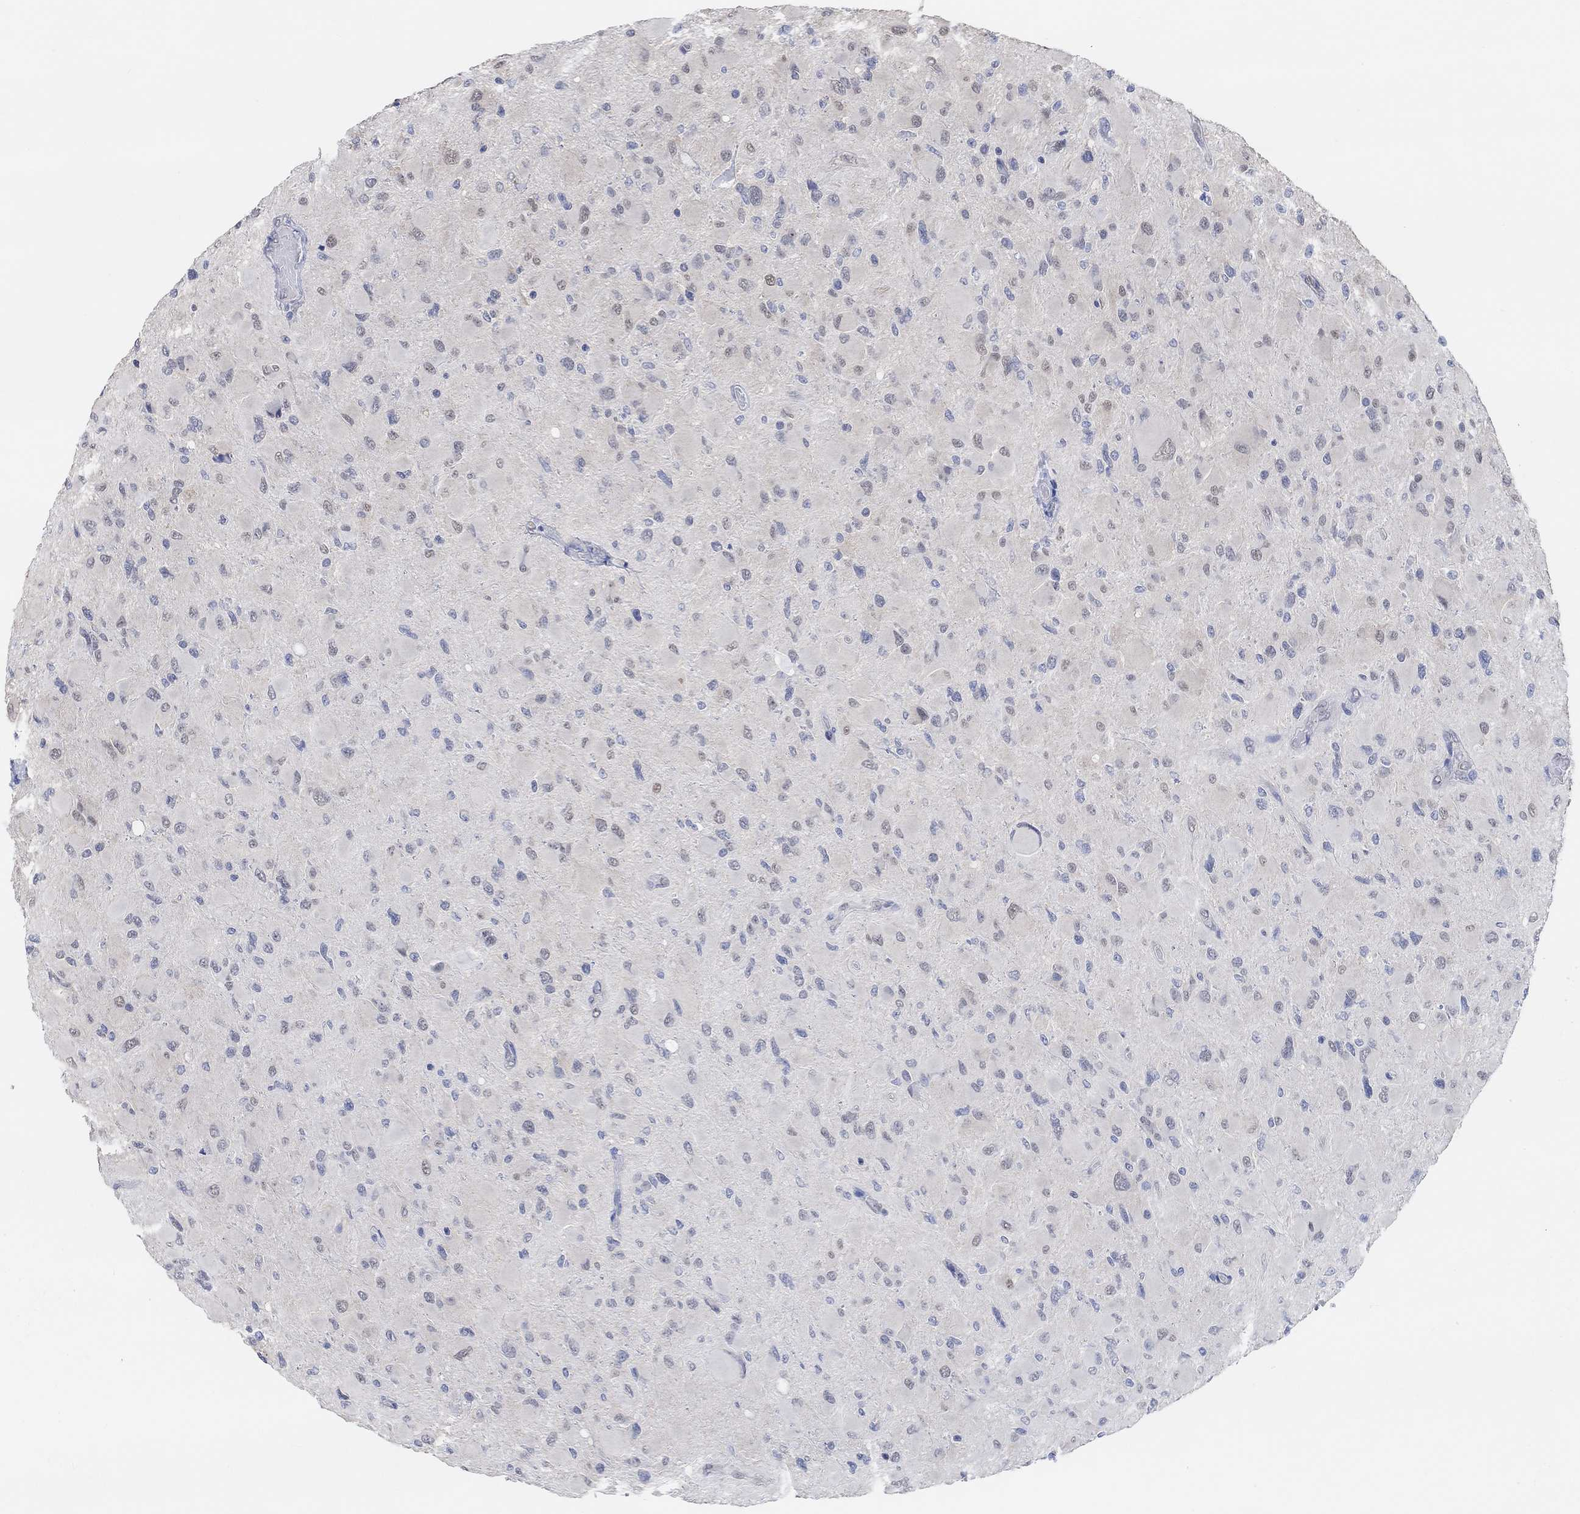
{"staining": {"intensity": "negative", "quantity": "none", "location": "none"}, "tissue": "glioma", "cell_type": "Tumor cells", "image_type": "cancer", "snomed": [{"axis": "morphology", "description": "Glioma, malignant, High grade"}, {"axis": "topography", "description": "Cerebral cortex"}], "caption": "Tumor cells show no significant protein expression in glioma.", "gene": "MUC1", "patient": {"sex": "female", "age": 36}}